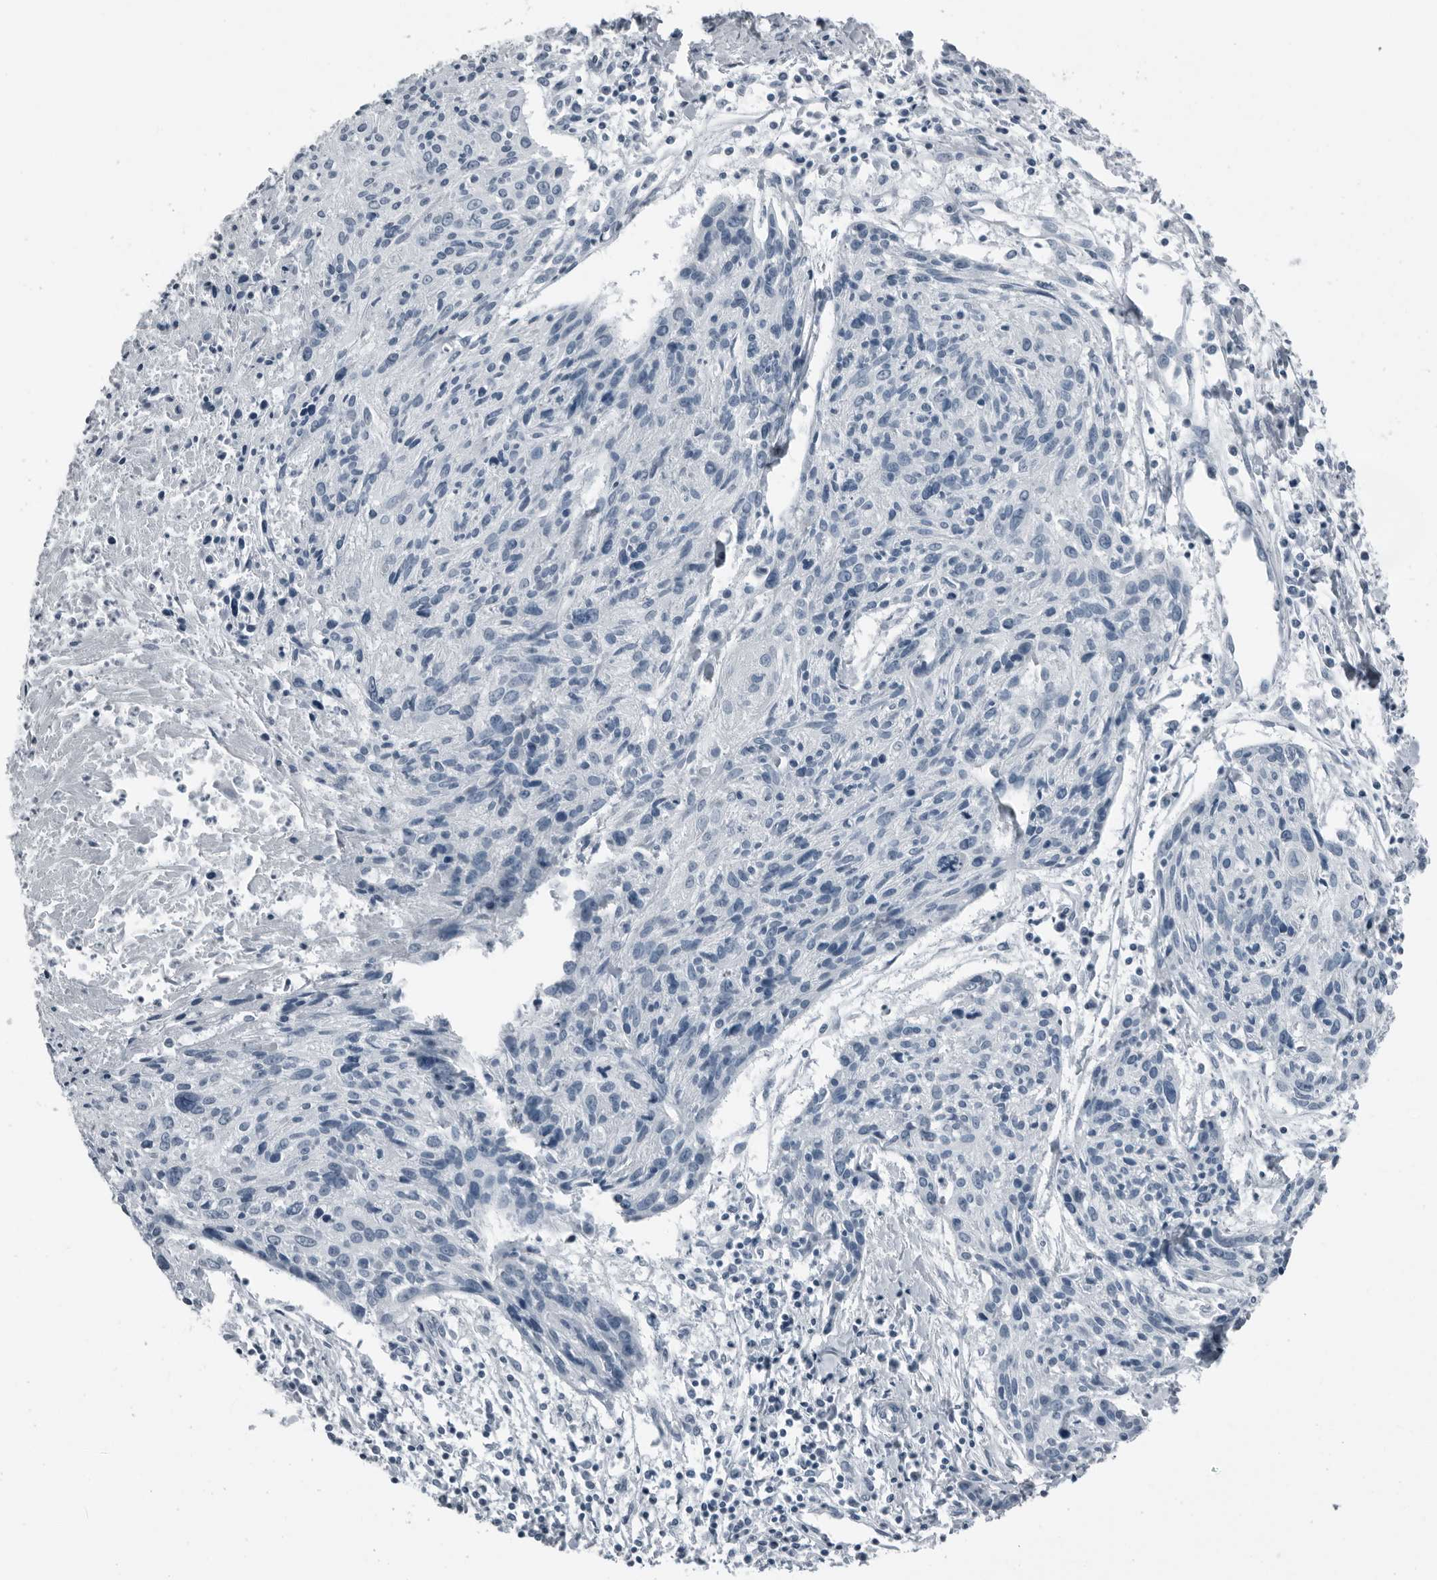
{"staining": {"intensity": "negative", "quantity": "none", "location": "none"}, "tissue": "cervical cancer", "cell_type": "Tumor cells", "image_type": "cancer", "snomed": [{"axis": "morphology", "description": "Squamous cell carcinoma, NOS"}, {"axis": "topography", "description": "Cervix"}], "caption": "IHC of human cervical cancer reveals no positivity in tumor cells. (Immunohistochemistry, brightfield microscopy, high magnification).", "gene": "PRSS1", "patient": {"sex": "female", "age": 51}}